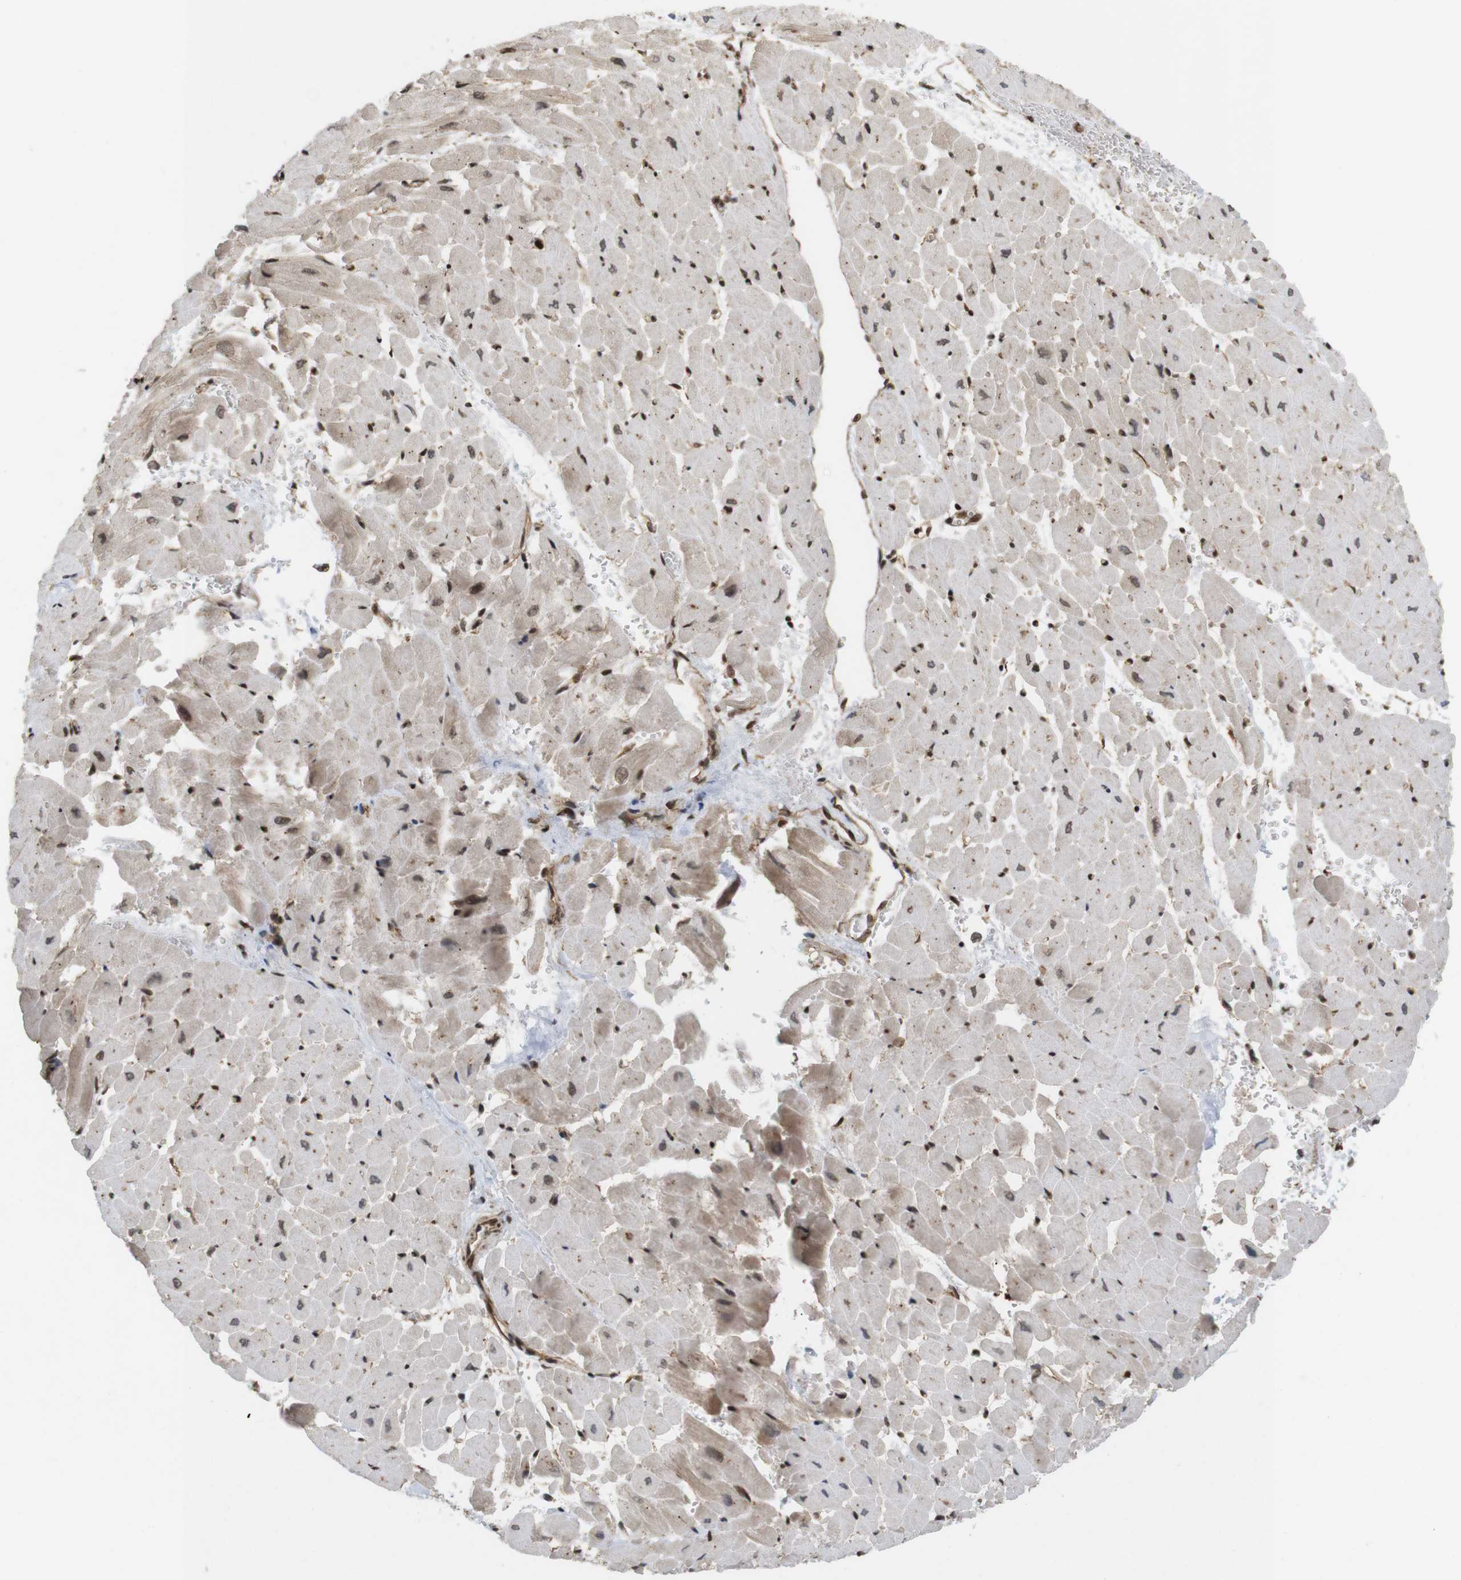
{"staining": {"intensity": "moderate", "quantity": ">75%", "location": "cytoplasmic/membranous,nuclear"}, "tissue": "heart muscle", "cell_type": "Cardiomyocytes", "image_type": "normal", "snomed": [{"axis": "morphology", "description": "Normal tissue, NOS"}, {"axis": "topography", "description": "Heart"}], "caption": "Unremarkable heart muscle was stained to show a protein in brown. There is medium levels of moderate cytoplasmic/membranous,nuclear positivity in about >75% of cardiomyocytes. (DAB IHC with brightfield microscopy, high magnification).", "gene": "SP2", "patient": {"sex": "male", "age": 45}}